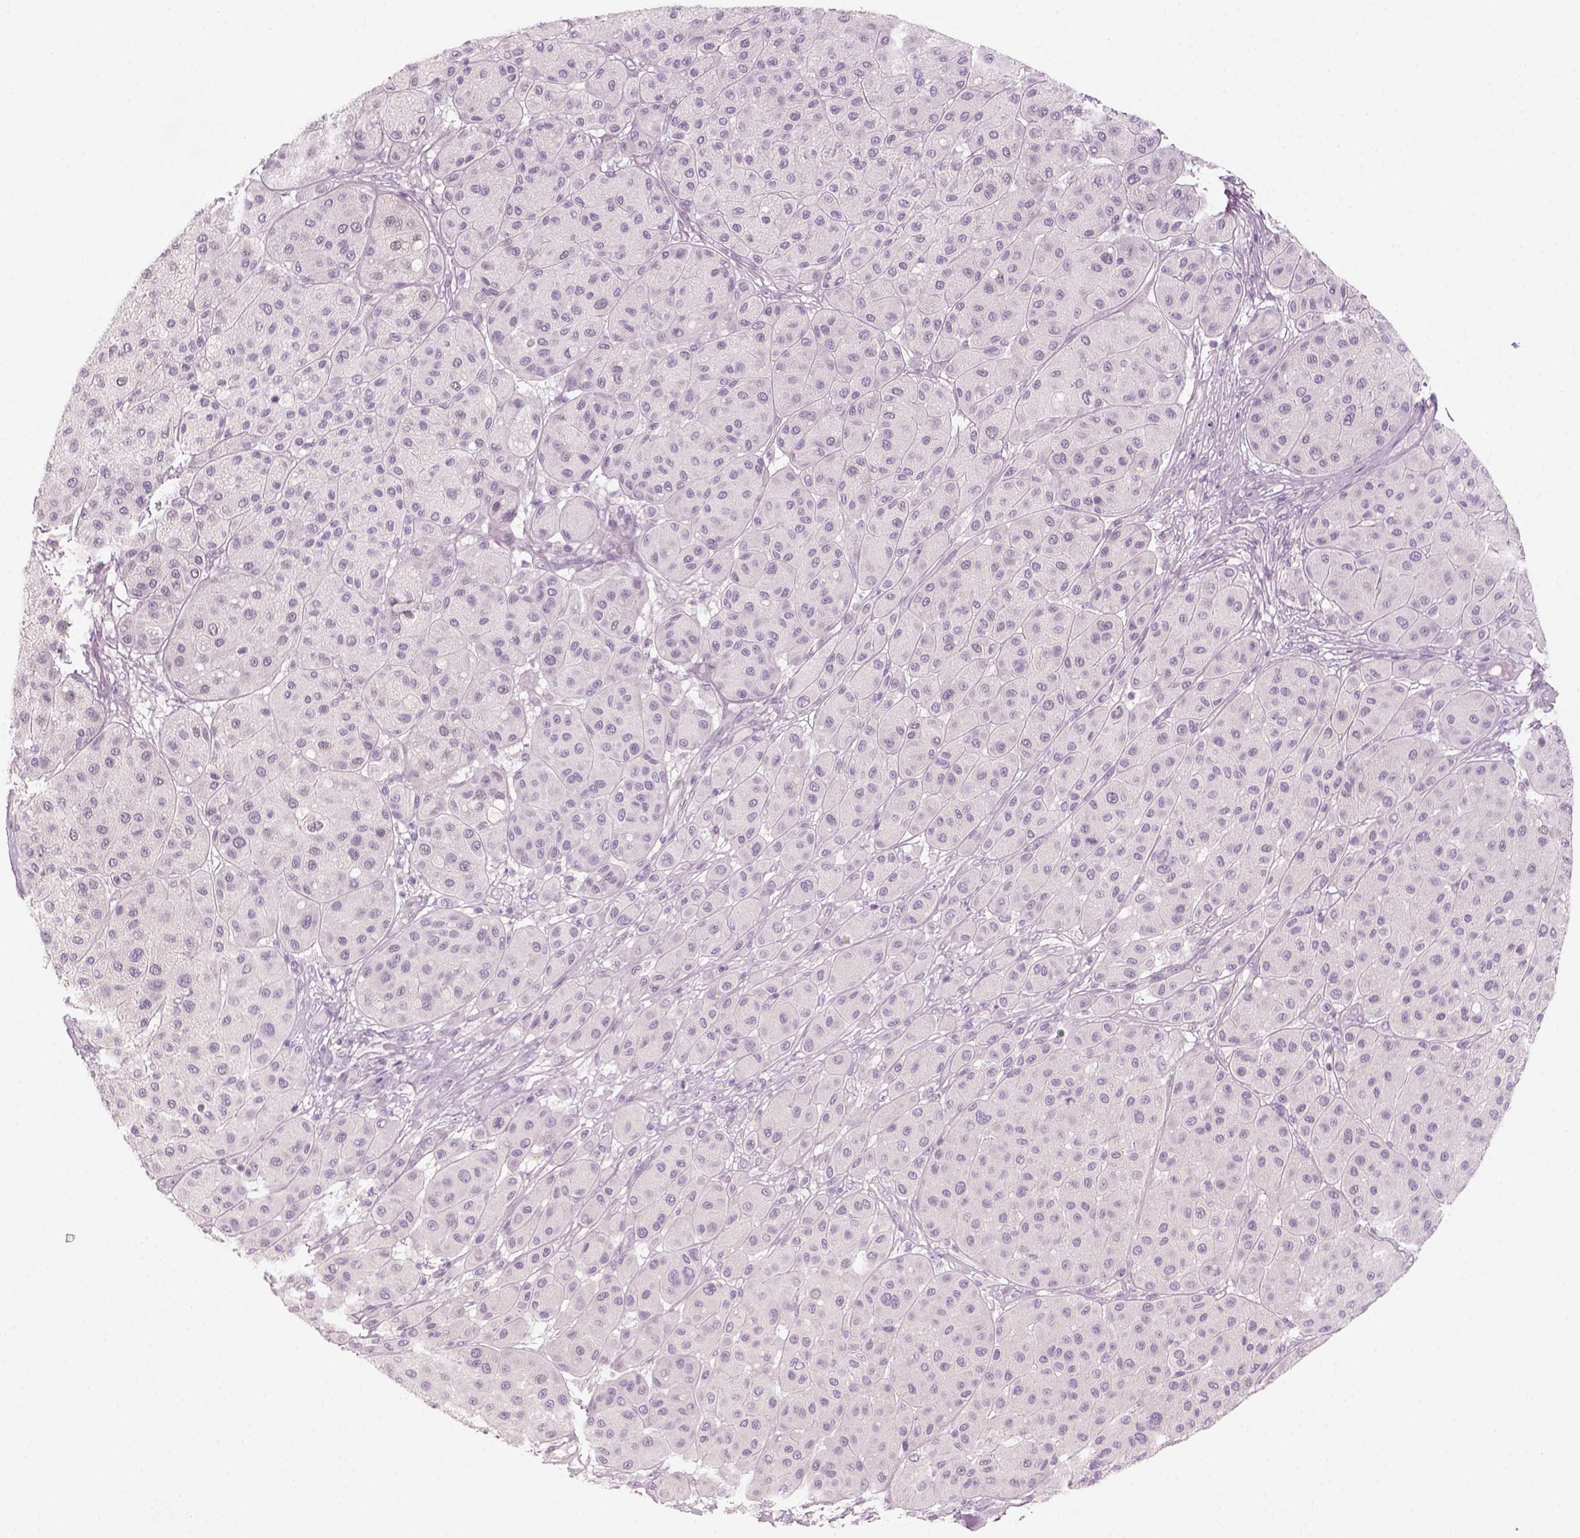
{"staining": {"intensity": "negative", "quantity": "none", "location": "none"}, "tissue": "melanoma", "cell_type": "Tumor cells", "image_type": "cancer", "snomed": [{"axis": "morphology", "description": "Malignant melanoma, Metastatic site"}, {"axis": "topography", "description": "Smooth muscle"}], "caption": "This photomicrograph is of melanoma stained with IHC to label a protein in brown with the nuclei are counter-stained blue. There is no staining in tumor cells.", "gene": "KRT25", "patient": {"sex": "male", "age": 41}}